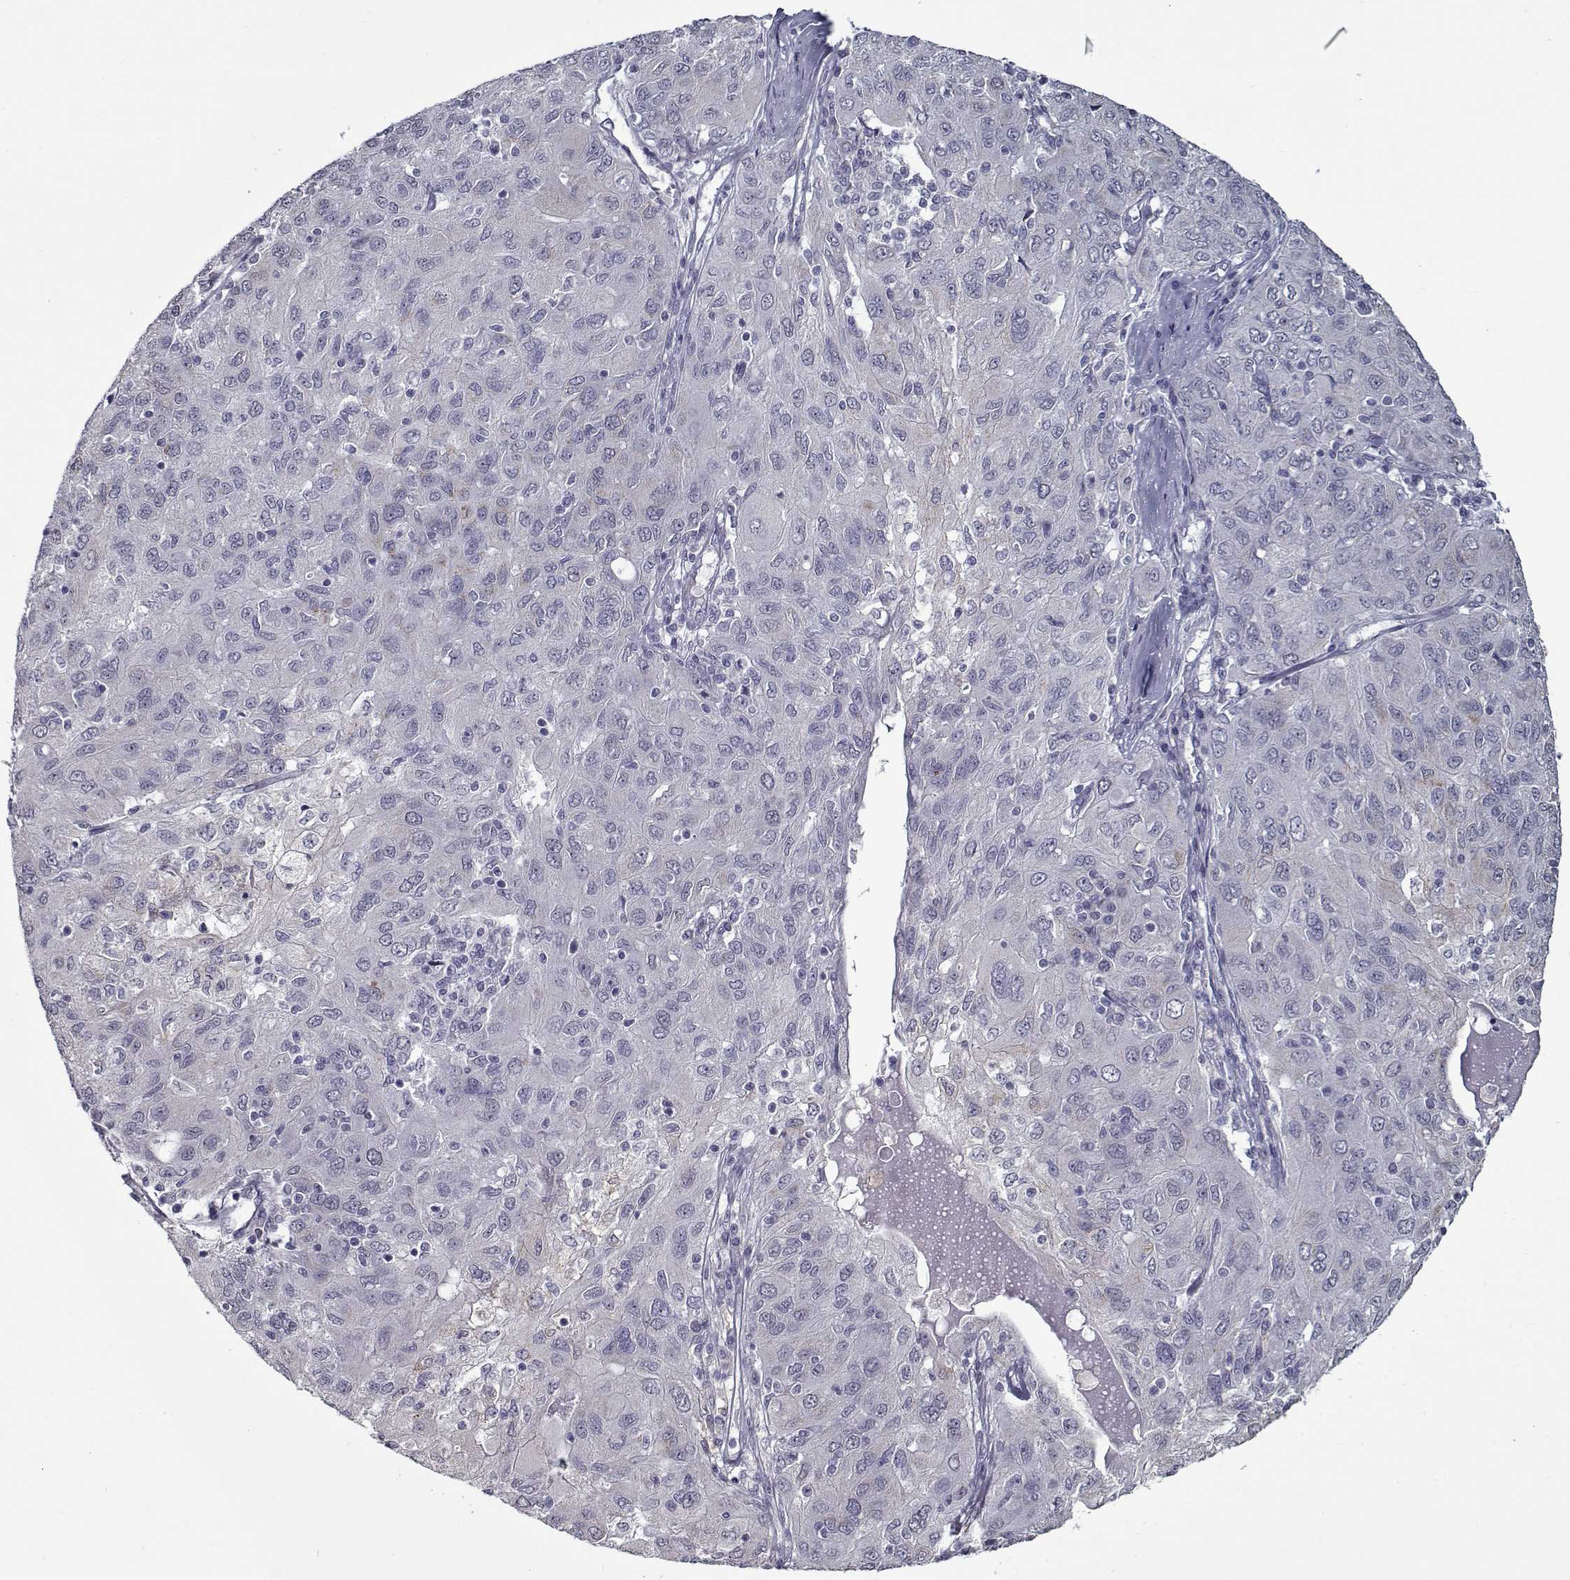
{"staining": {"intensity": "weak", "quantity": "<25%", "location": "cytoplasmic/membranous"}, "tissue": "ovarian cancer", "cell_type": "Tumor cells", "image_type": "cancer", "snomed": [{"axis": "morphology", "description": "Carcinoma, endometroid"}, {"axis": "topography", "description": "Ovary"}], "caption": "Immunohistochemical staining of human ovarian cancer (endometroid carcinoma) displays no significant staining in tumor cells. (DAB (3,3'-diaminobenzidine) IHC, high magnification).", "gene": "SEC16B", "patient": {"sex": "female", "age": 50}}